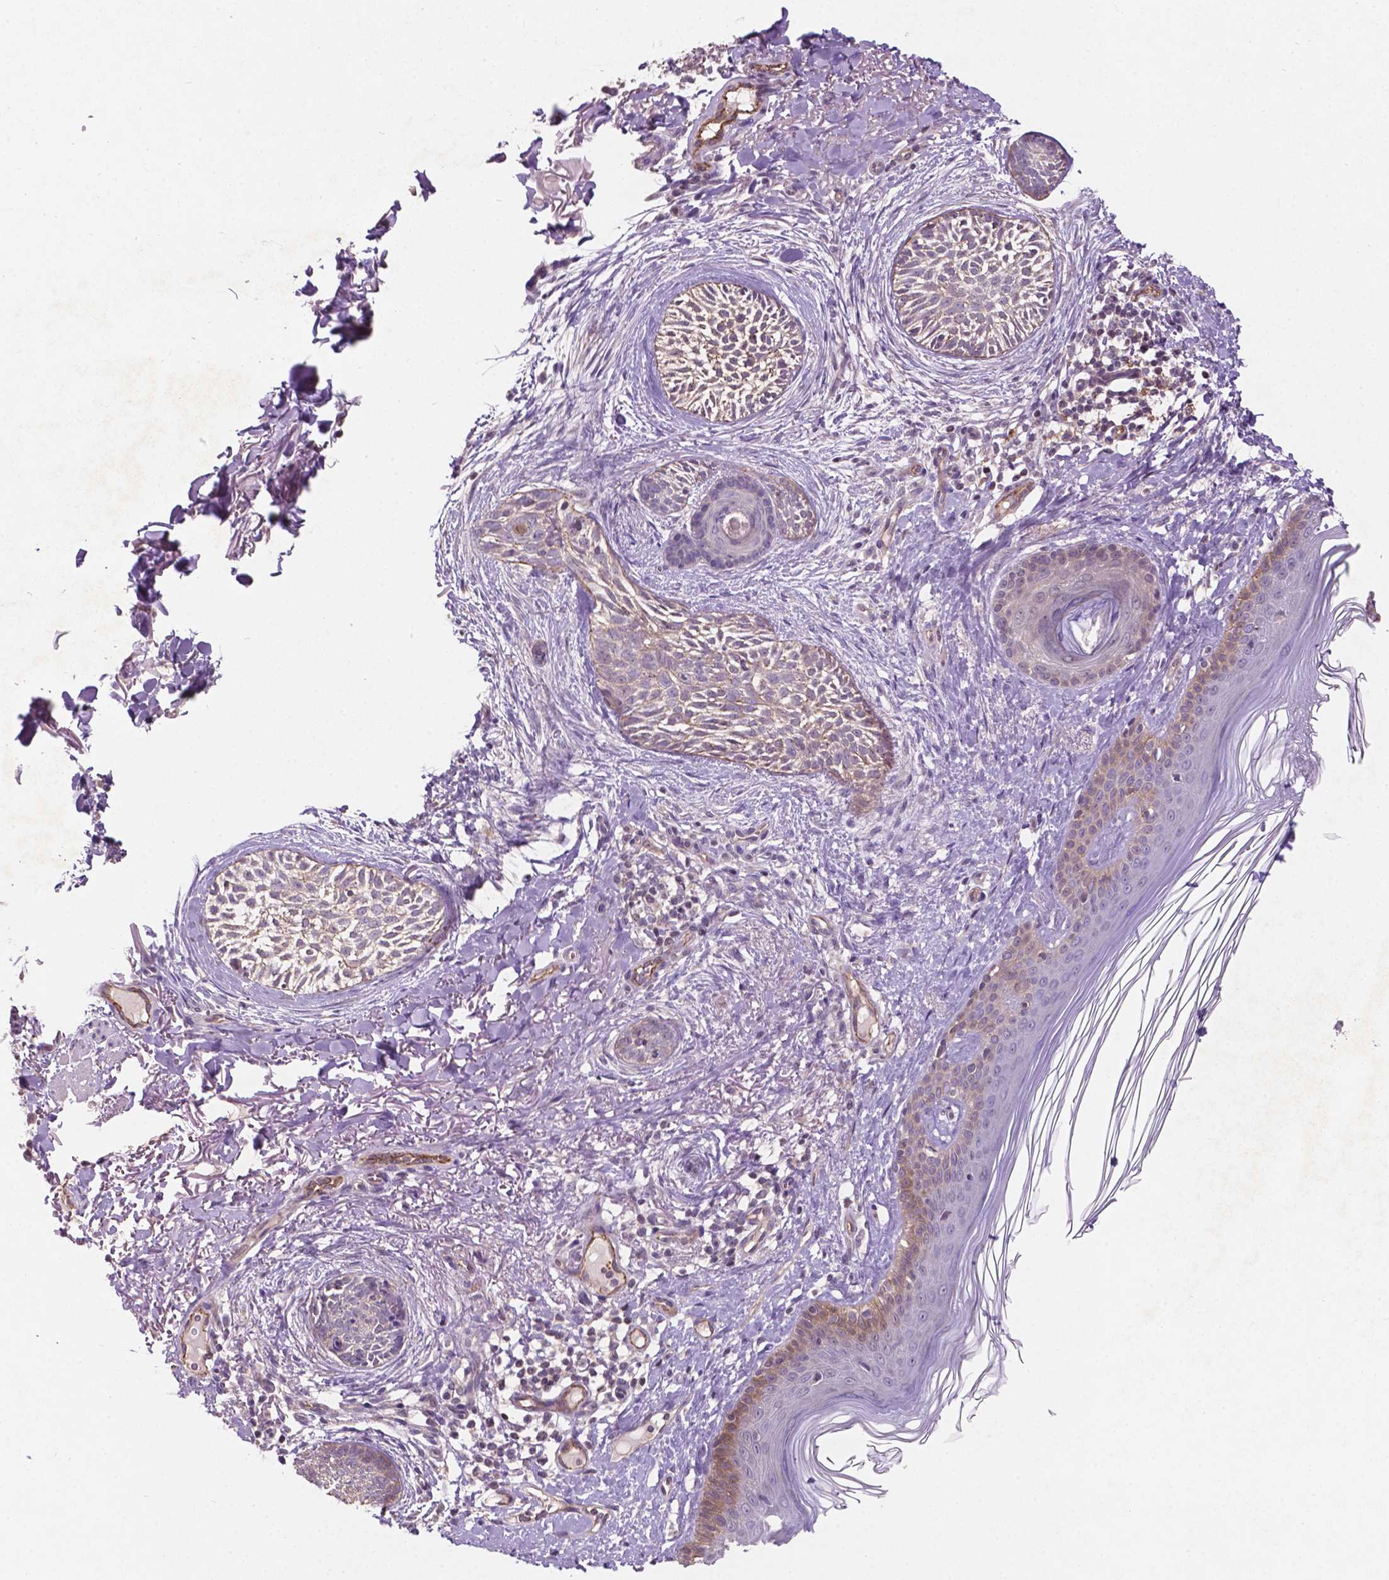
{"staining": {"intensity": "weak", "quantity": "25%-75%", "location": "cytoplasmic/membranous"}, "tissue": "skin cancer", "cell_type": "Tumor cells", "image_type": "cancer", "snomed": [{"axis": "morphology", "description": "Basal cell carcinoma"}, {"axis": "topography", "description": "Skin"}], "caption": "Protein expression analysis of skin cancer reveals weak cytoplasmic/membranous staining in about 25%-75% of tumor cells. The staining was performed using DAB (3,3'-diaminobenzidine) to visualize the protein expression in brown, while the nuclei were stained in blue with hematoxylin (Magnification: 20x).", "gene": "ARL5C", "patient": {"sex": "female", "age": 68}}